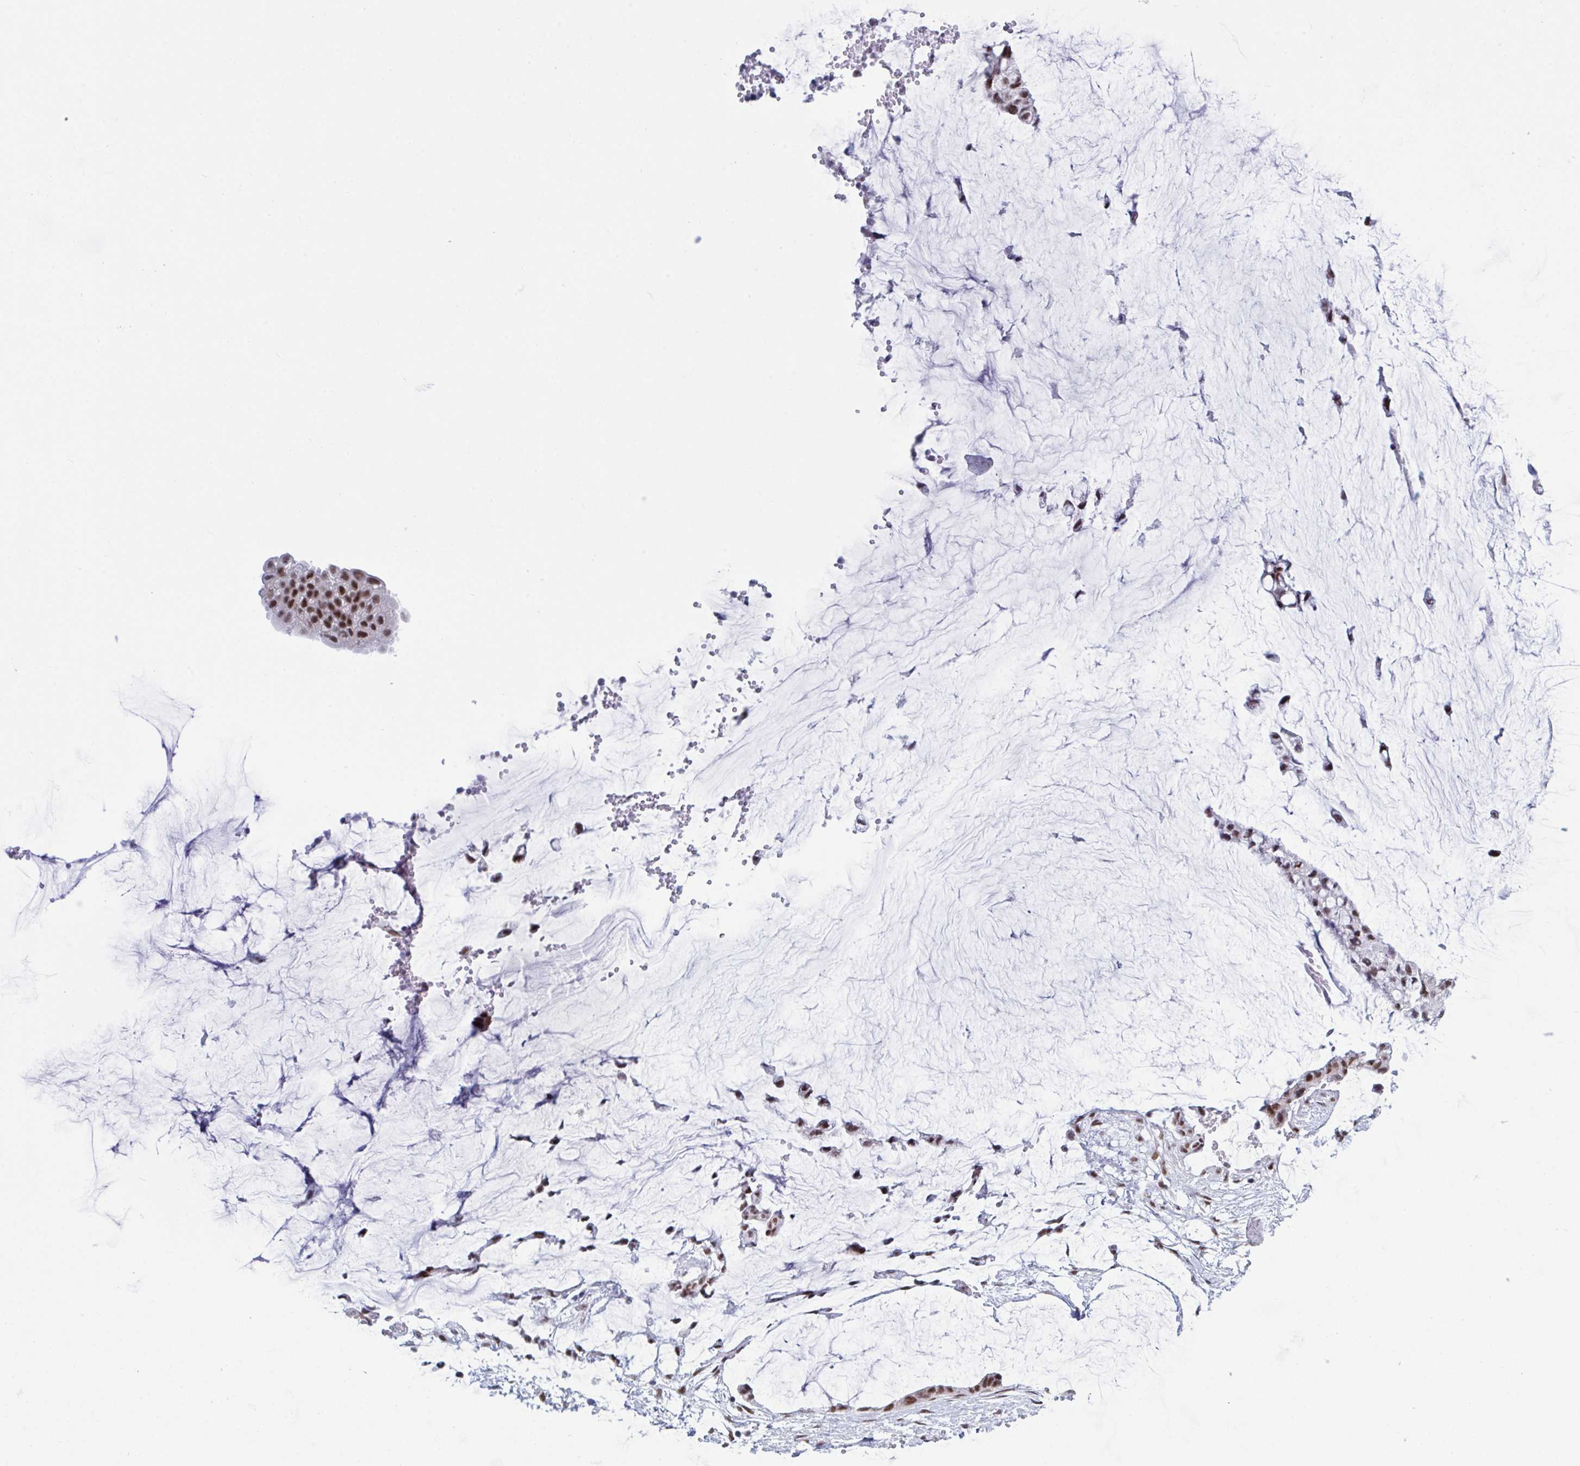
{"staining": {"intensity": "strong", "quantity": ">75%", "location": "nuclear"}, "tissue": "ovarian cancer", "cell_type": "Tumor cells", "image_type": "cancer", "snomed": [{"axis": "morphology", "description": "Cystadenocarcinoma, mucinous, NOS"}, {"axis": "topography", "description": "Ovary"}], "caption": "Immunohistochemical staining of human mucinous cystadenocarcinoma (ovarian) demonstrates high levels of strong nuclear protein positivity in about >75% of tumor cells.", "gene": "PPP1R10", "patient": {"sex": "female", "age": 39}}